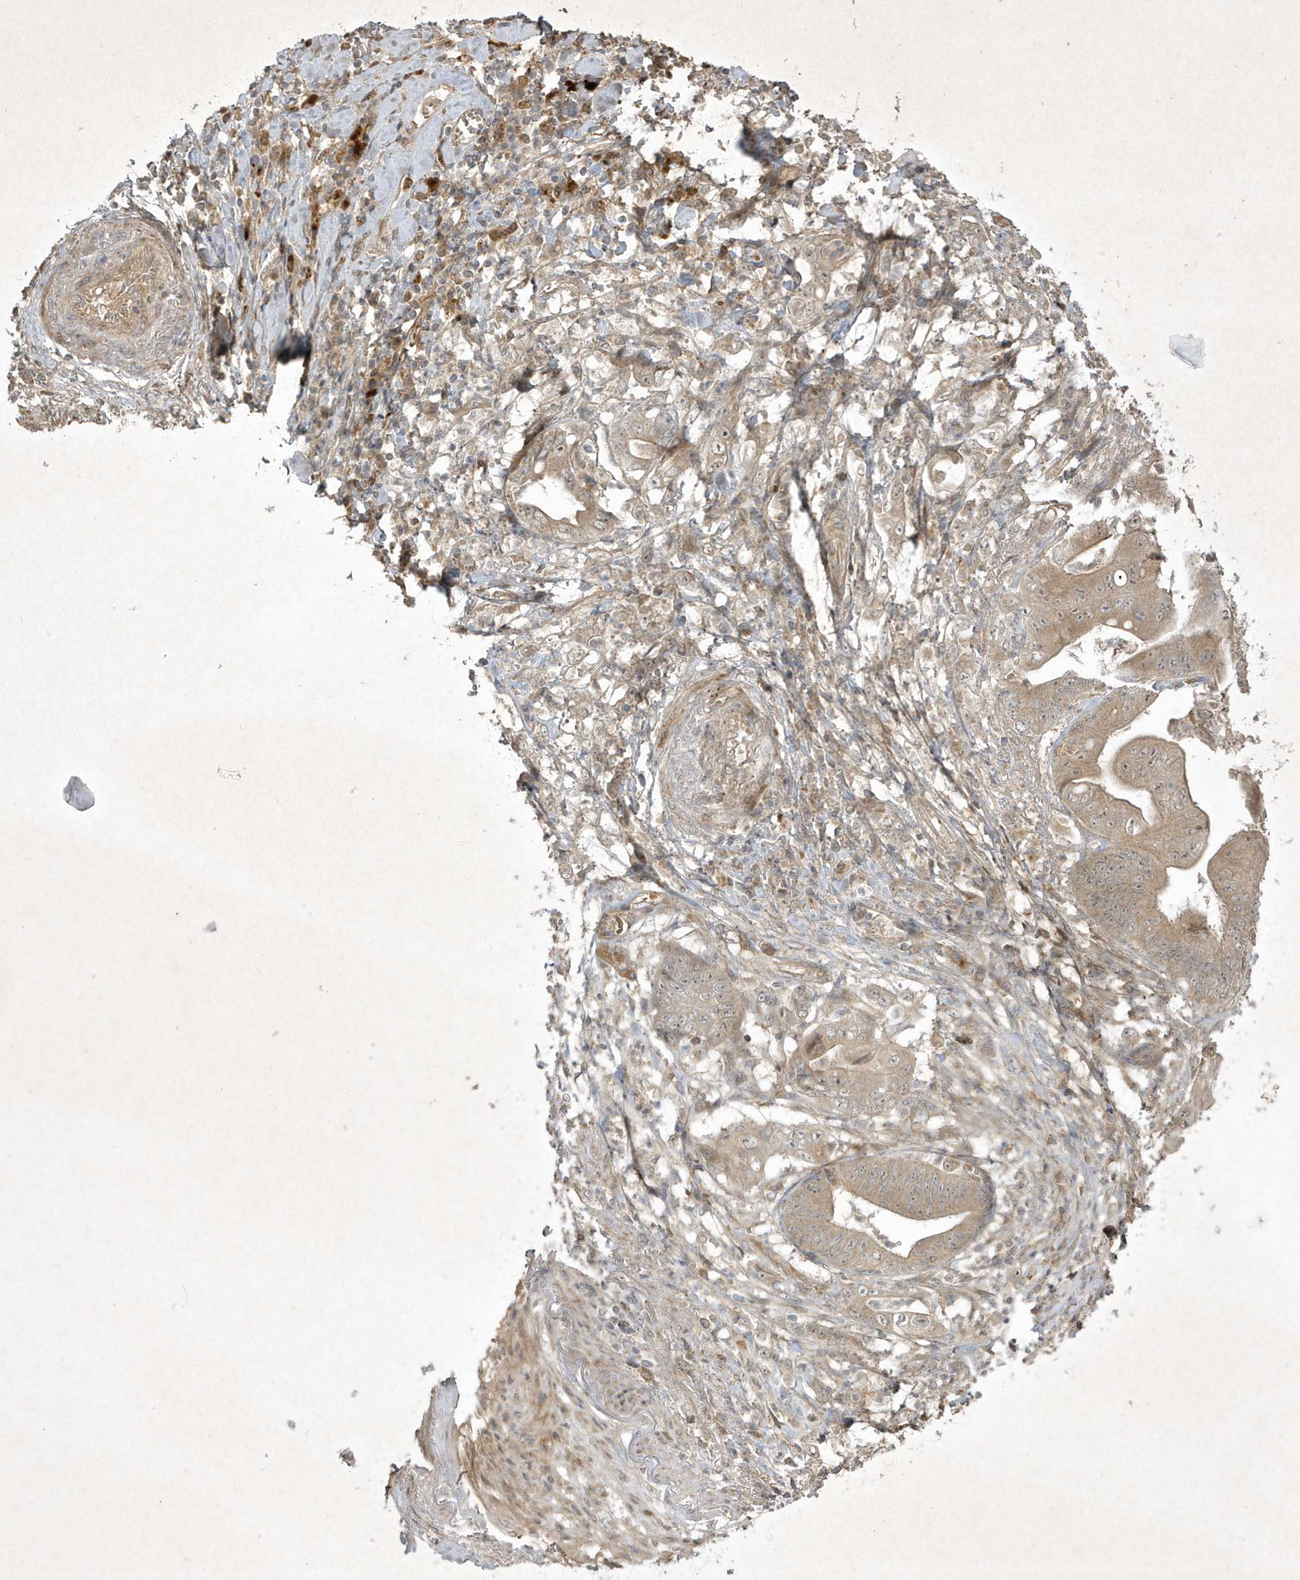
{"staining": {"intensity": "weak", "quantity": ">75%", "location": "cytoplasmic/membranous,nuclear"}, "tissue": "stomach cancer", "cell_type": "Tumor cells", "image_type": "cancer", "snomed": [{"axis": "morphology", "description": "Adenocarcinoma, NOS"}, {"axis": "topography", "description": "Stomach"}], "caption": "Tumor cells display low levels of weak cytoplasmic/membranous and nuclear positivity in approximately >75% of cells in human stomach cancer. (Brightfield microscopy of DAB IHC at high magnification).", "gene": "FAM83C", "patient": {"sex": "female", "age": 73}}